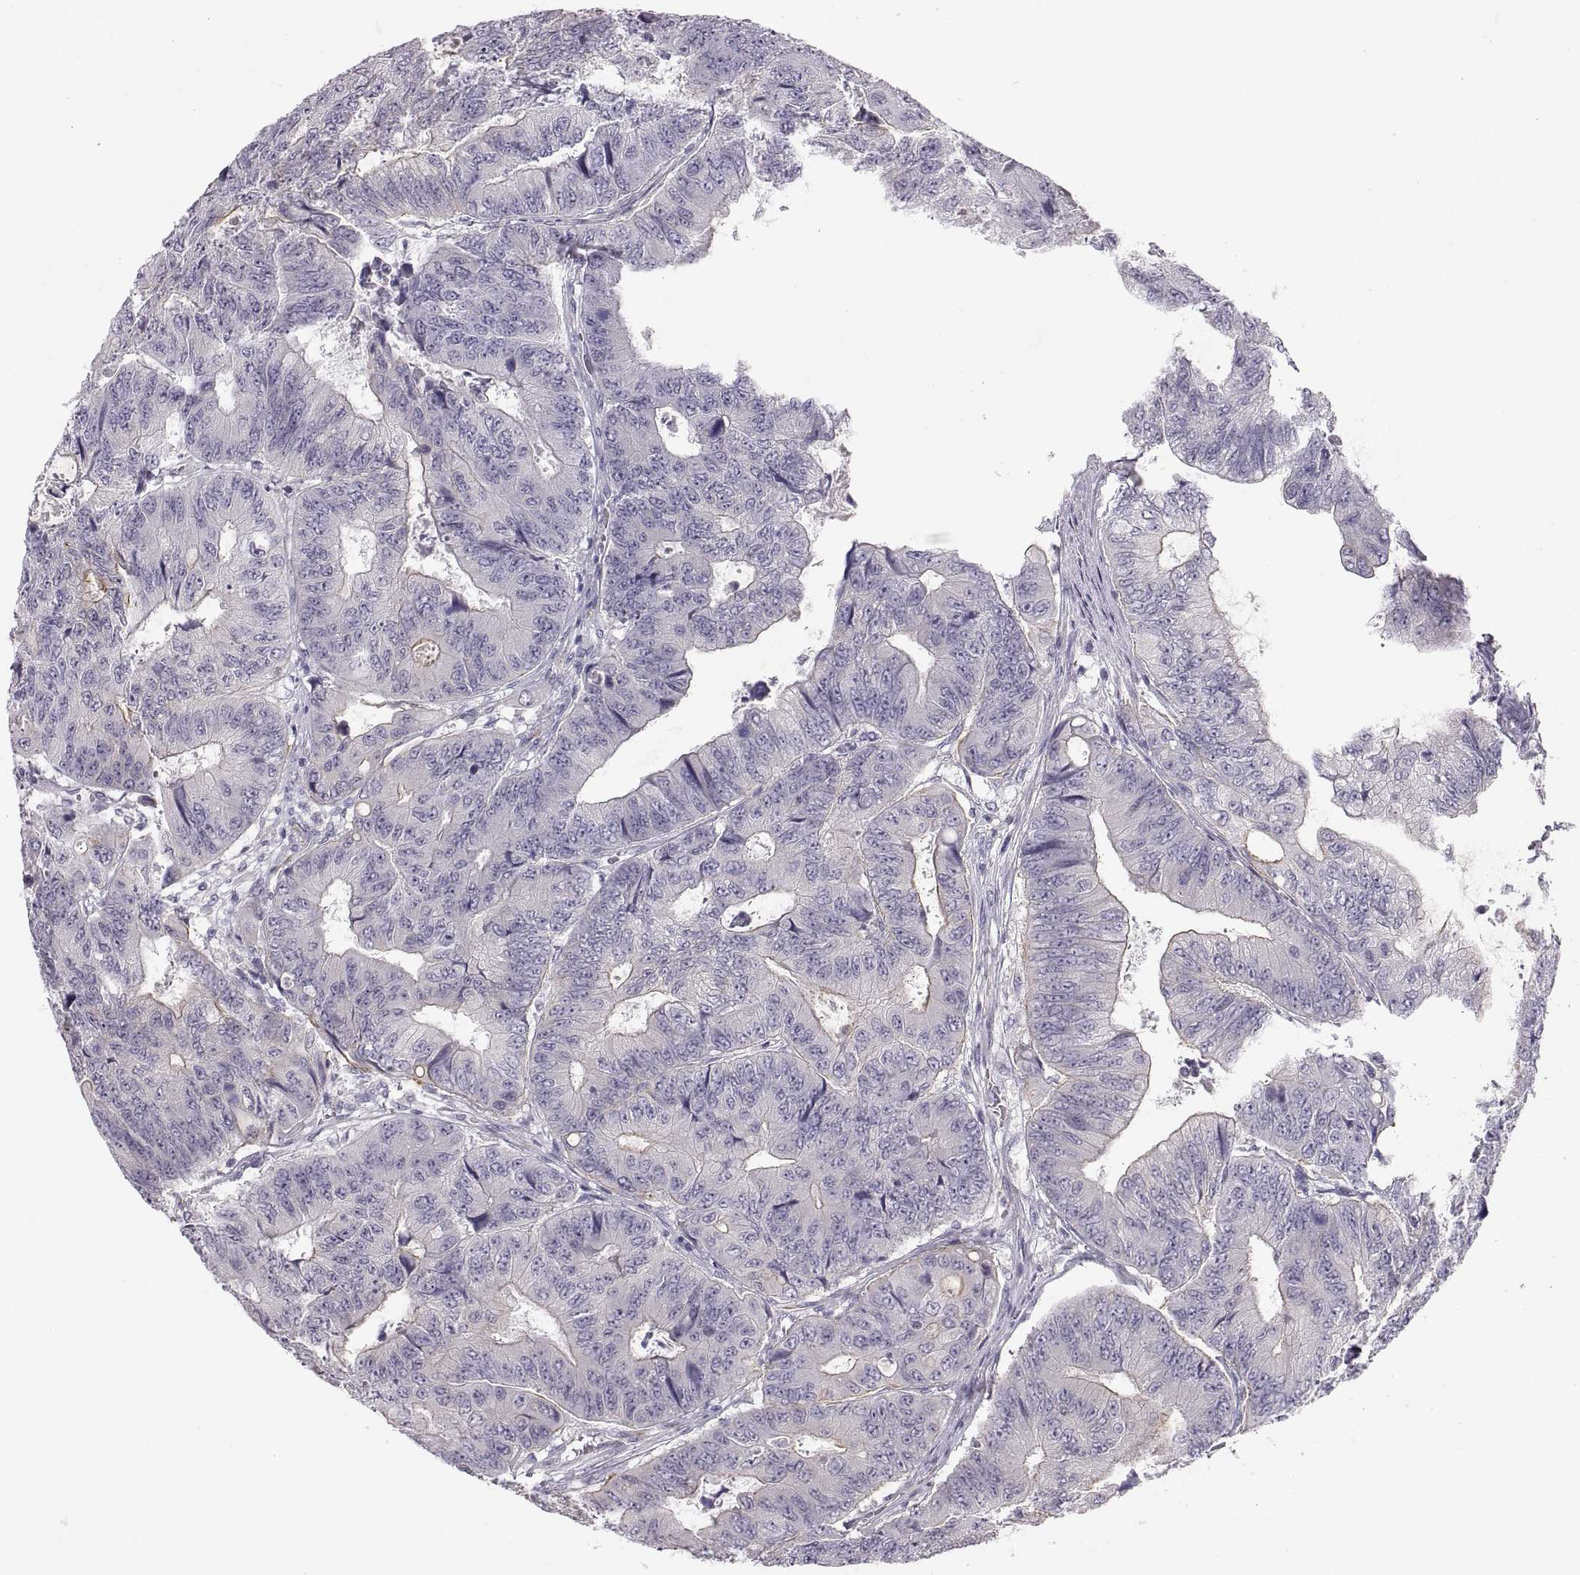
{"staining": {"intensity": "negative", "quantity": "none", "location": "none"}, "tissue": "colorectal cancer", "cell_type": "Tumor cells", "image_type": "cancer", "snomed": [{"axis": "morphology", "description": "Adenocarcinoma, NOS"}, {"axis": "topography", "description": "Colon"}], "caption": "This is an immunohistochemistry (IHC) histopathology image of colorectal cancer. There is no positivity in tumor cells.", "gene": "ZNF185", "patient": {"sex": "female", "age": 48}}